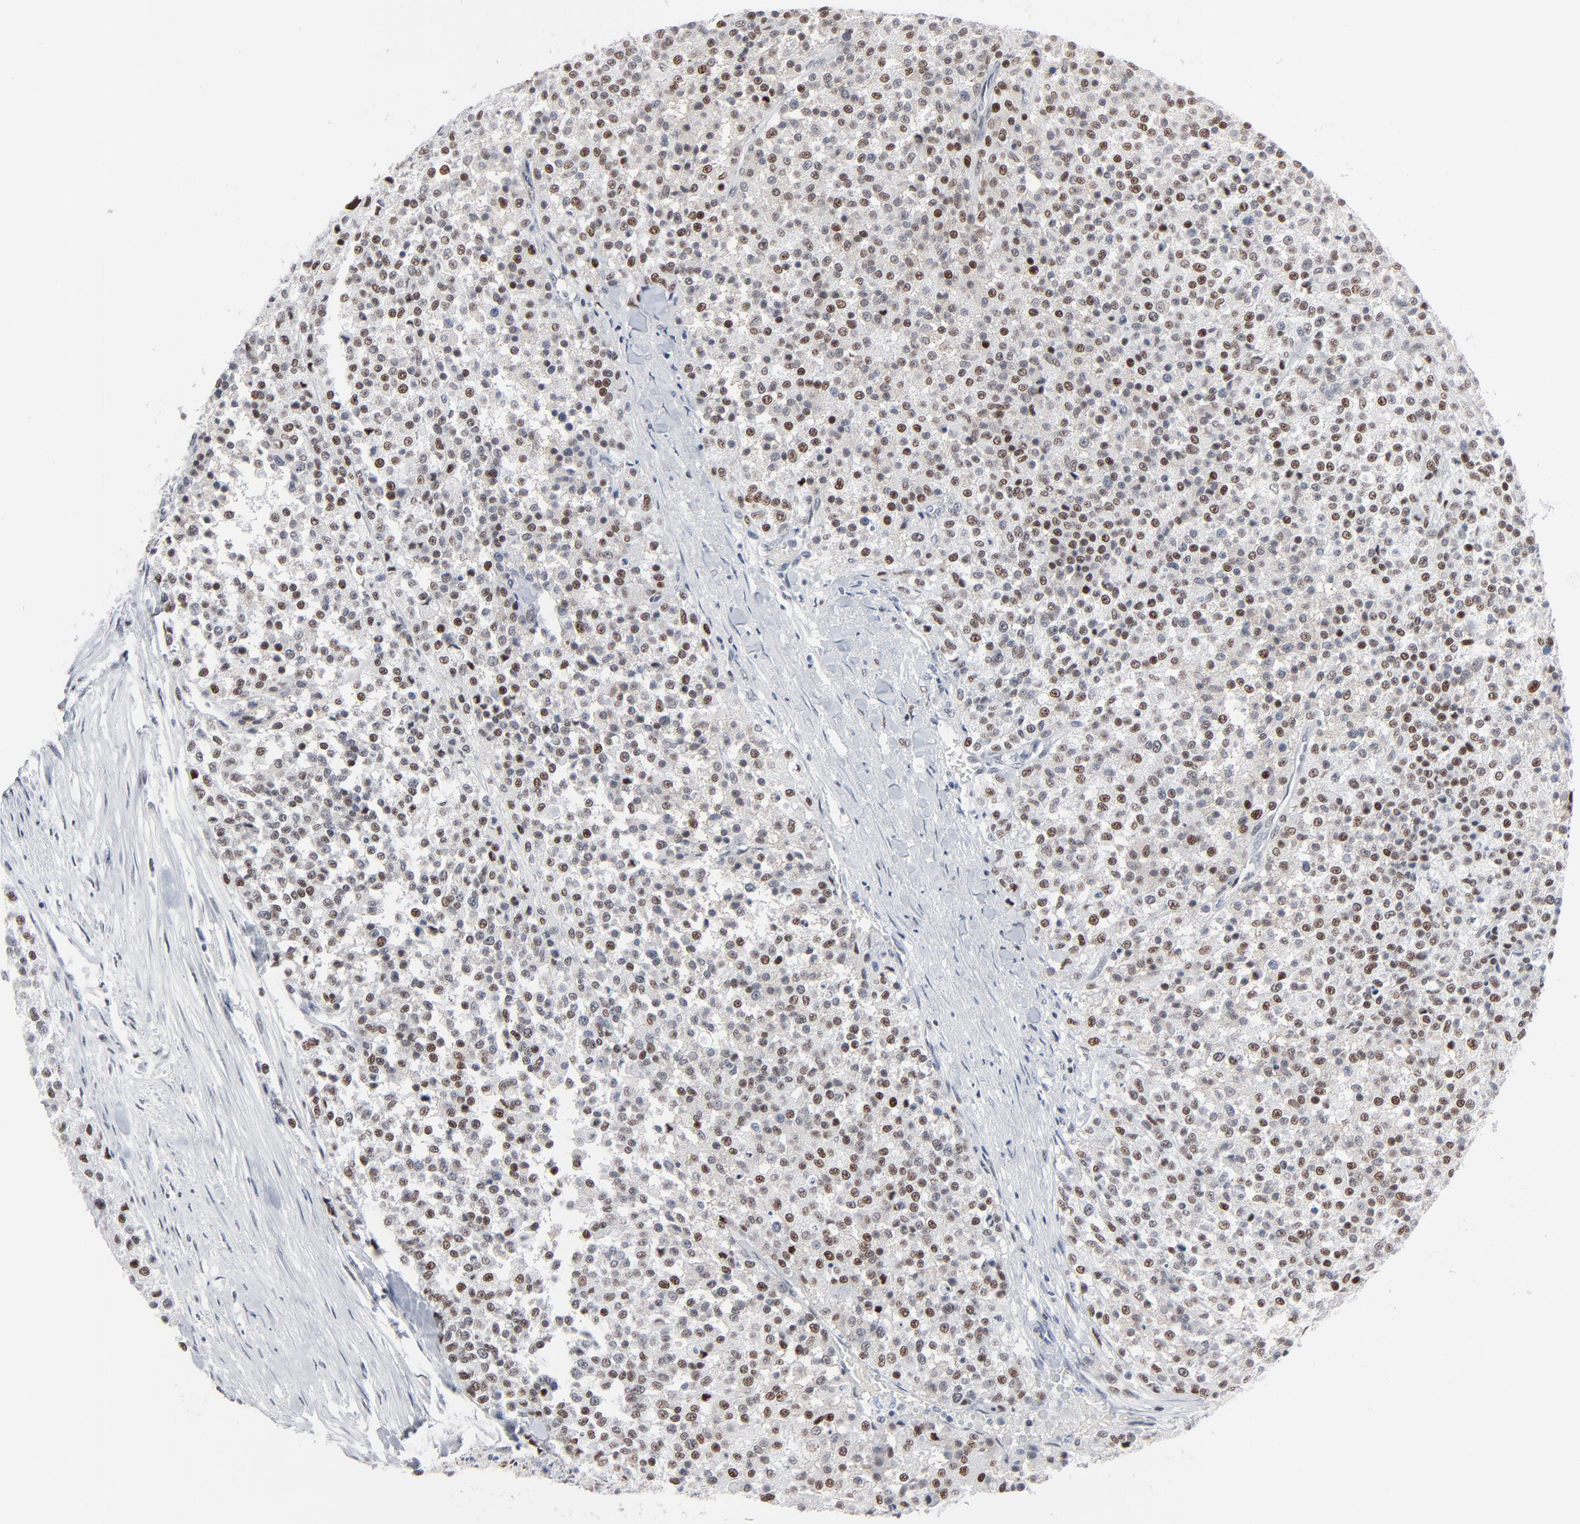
{"staining": {"intensity": "moderate", "quantity": ">75%", "location": "nuclear"}, "tissue": "testis cancer", "cell_type": "Tumor cells", "image_type": "cancer", "snomed": [{"axis": "morphology", "description": "Seminoma, NOS"}, {"axis": "topography", "description": "Testis"}], "caption": "The histopathology image reveals immunohistochemical staining of testis cancer. There is moderate nuclear positivity is seen in about >75% of tumor cells.", "gene": "SIRT1", "patient": {"sex": "male", "age": 59}}